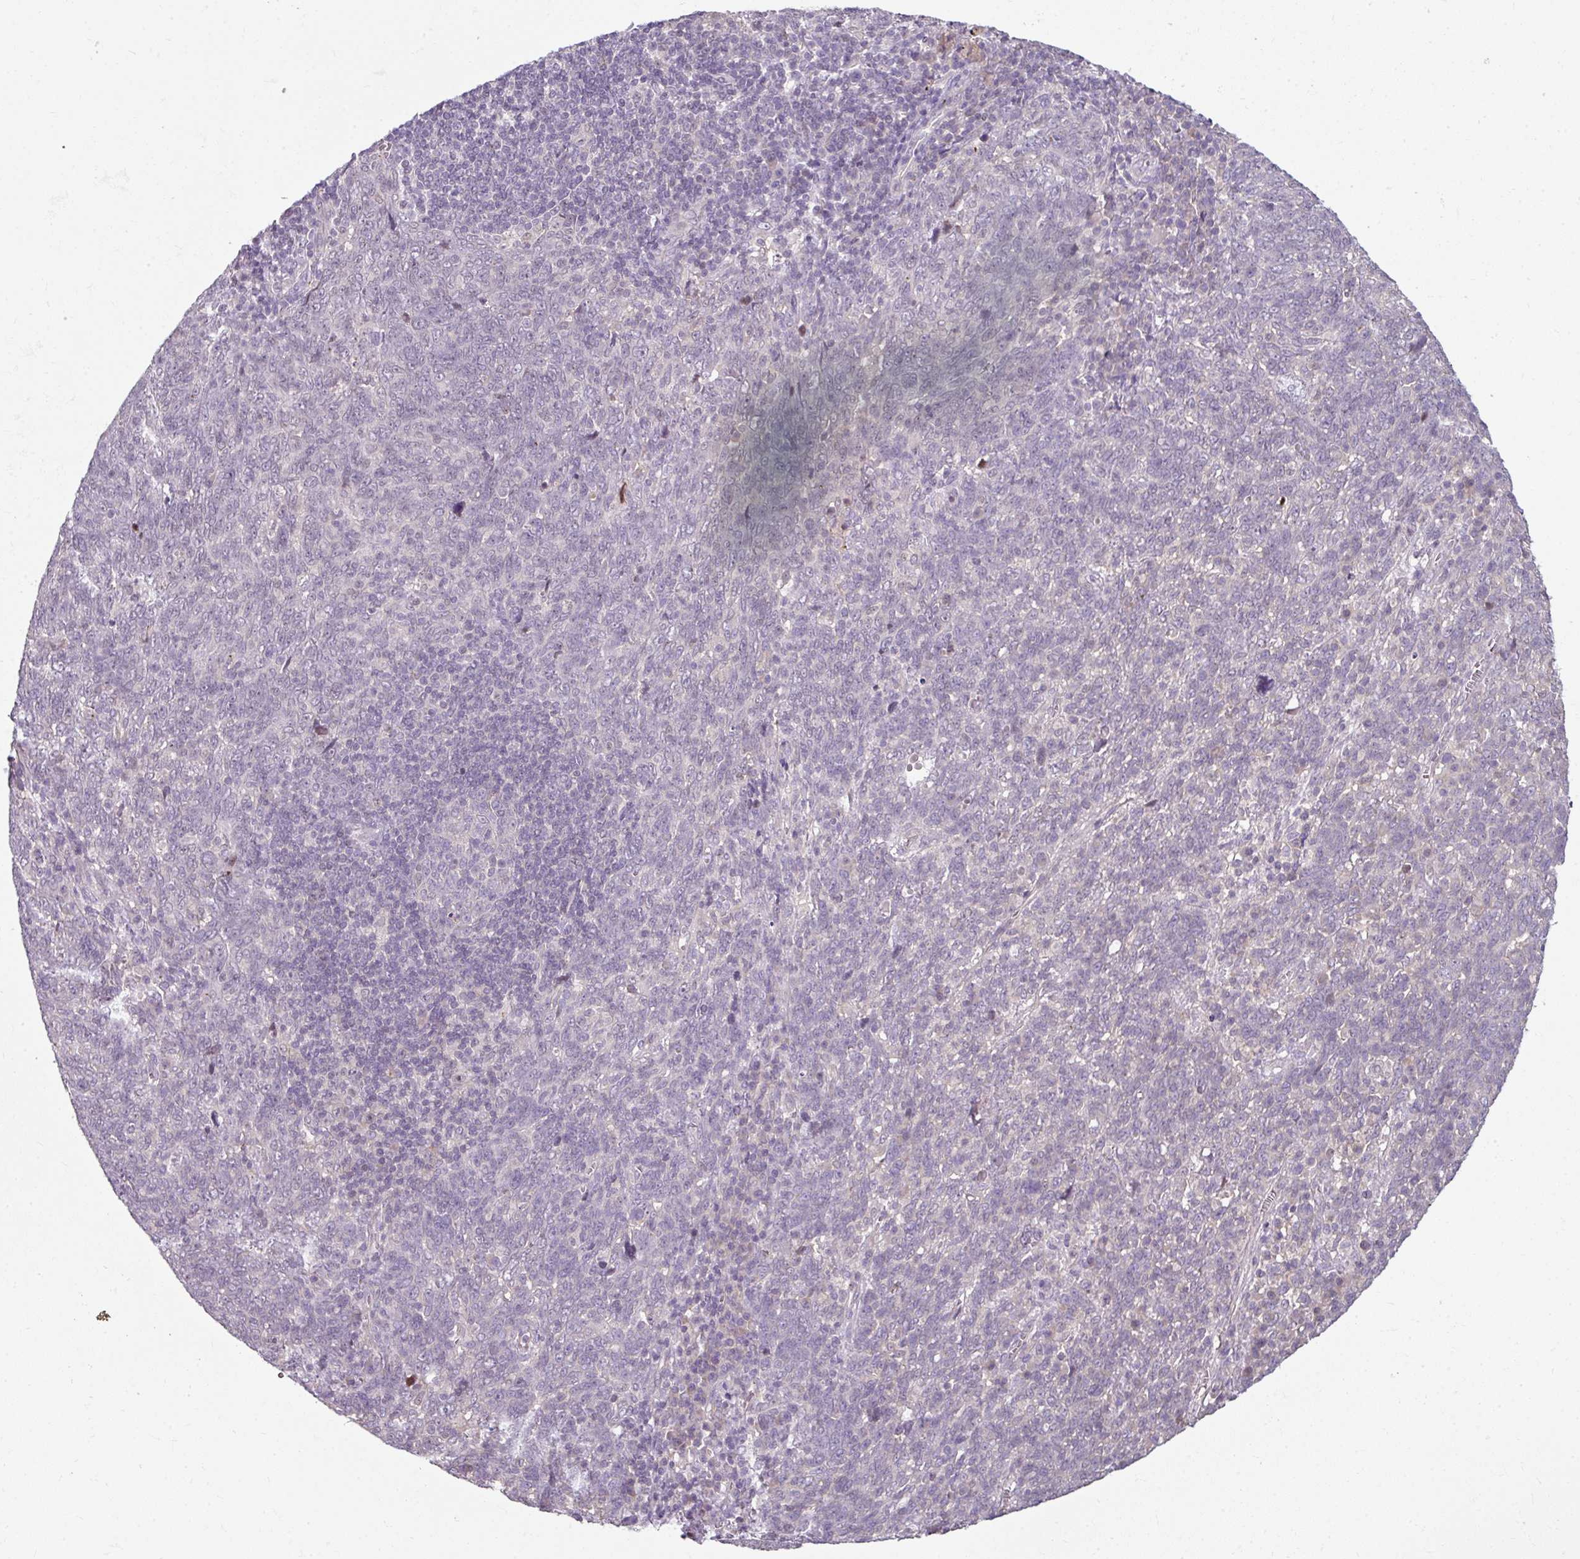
{"staining": {"intensity": "negative", "quantity": "none", "location": "none"}, "tissue": "lung cancer", "cell_type": "Tumor cells", "image_type": "cancer", "snomed": [{"axis": "morphology", "description": "Squamous cell carcinoma, NOS"}, {"axis": "topography", "description": "Lung"}], "caption": "This image is of lung cancer (squamous cell carcinoma) stained with IHC to label a protein in brown with the nuclei are counter-stained blue. There is no positivity in tumor cells.", "gene": "C19orf33", "patient": {"sex": "female", "age": 72}}